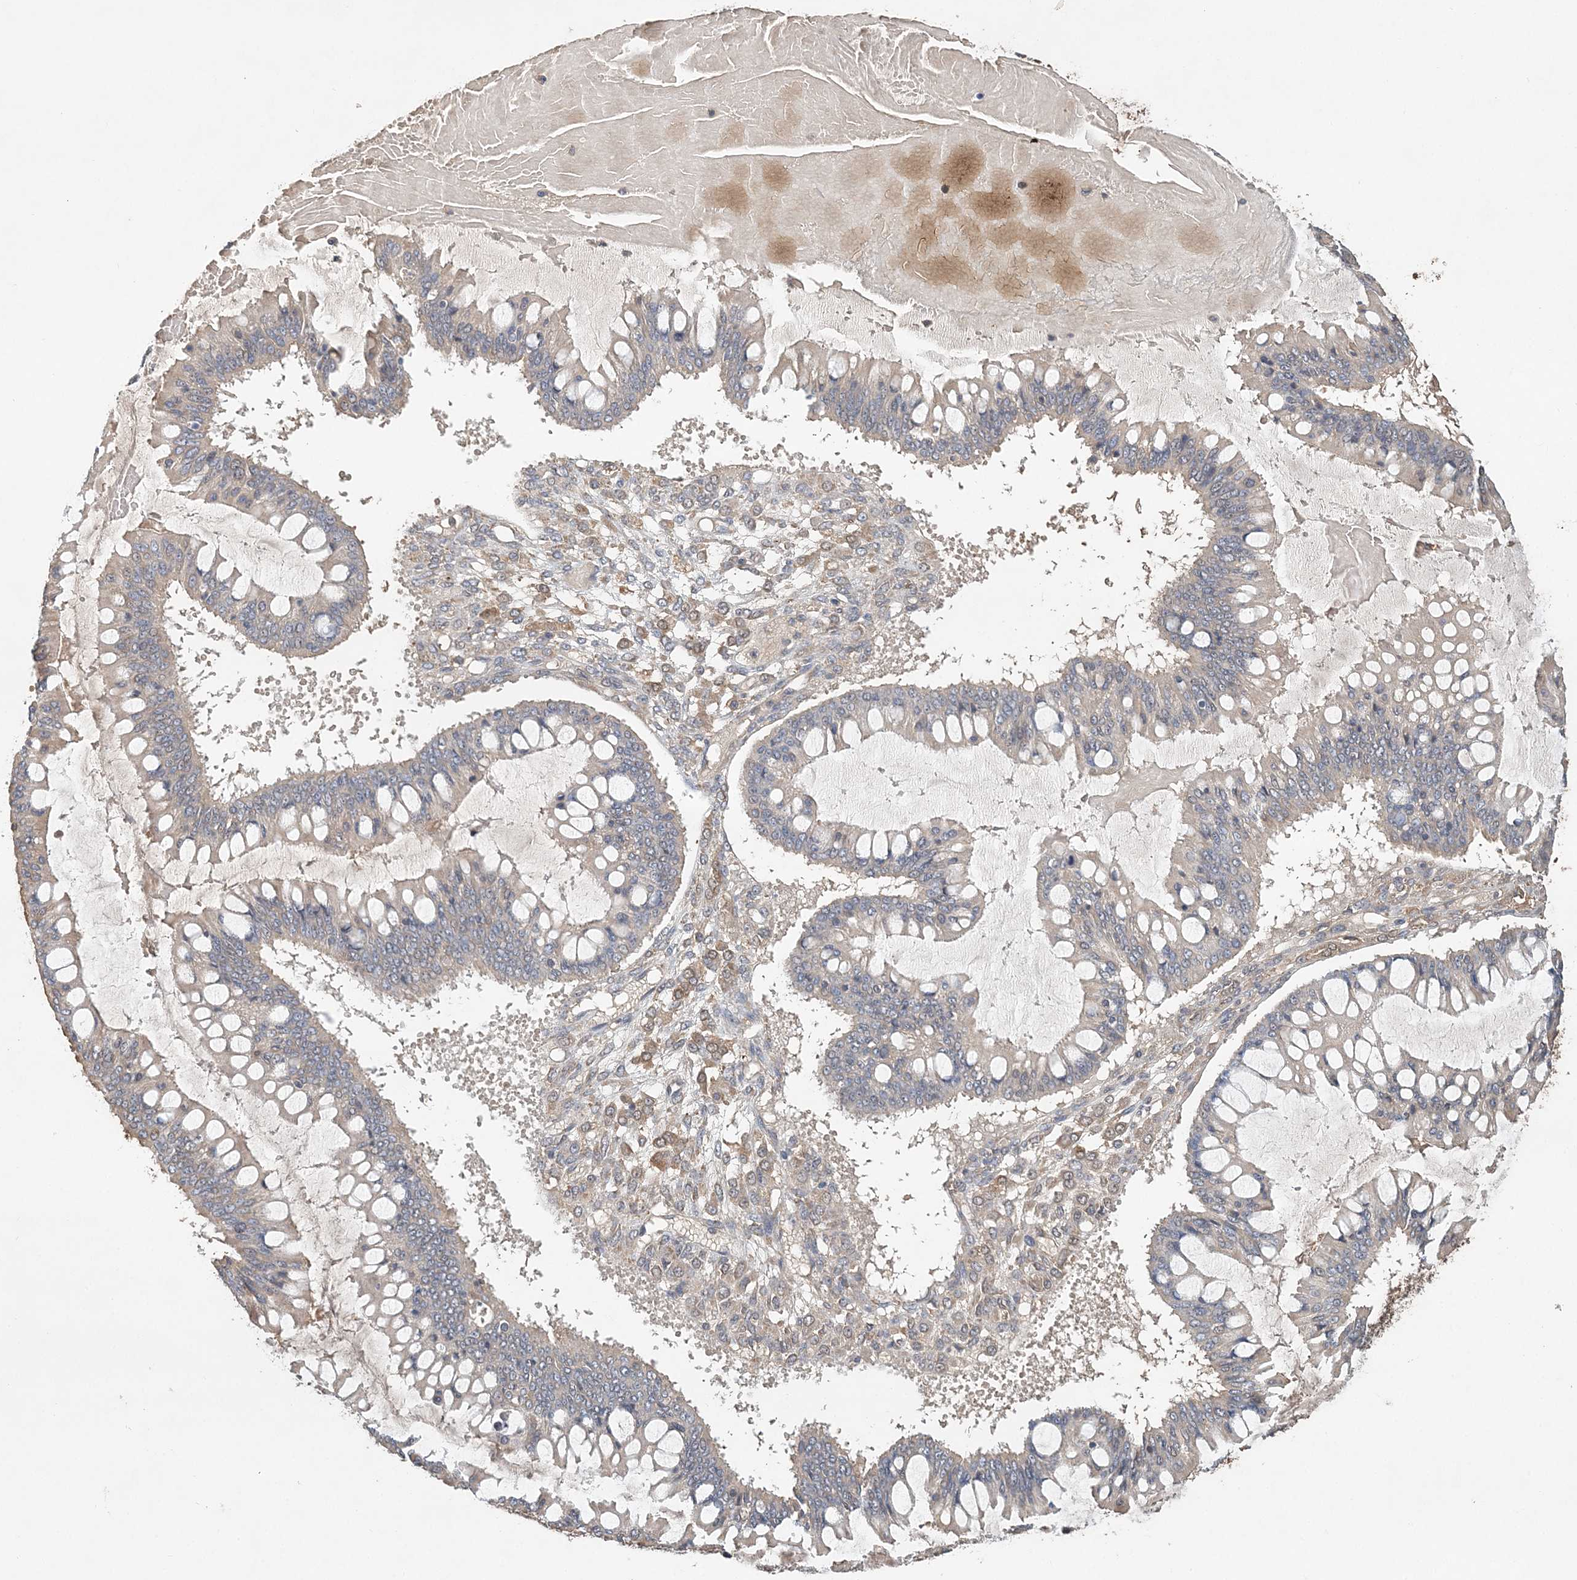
{"staining": {"intensity": "negative", "quantity": "none", "location": "none"}, "tissue": "ovarian cancer", "cell_type": "Tumor cells", "image_type": "cancer", "snomed": [{"axis": "morphology", "description": "Cystadenocarcinoma, mucinous, NOS"}, {"axis": "topography", "description": "Ovary"}], "caption": "Protein analysis of ovarian mucinous cystadenocarcinoma displays no significant positivity in tumor cells.", "gene": "SYCP3", "patient": {"sex": "female", "age": 73}}